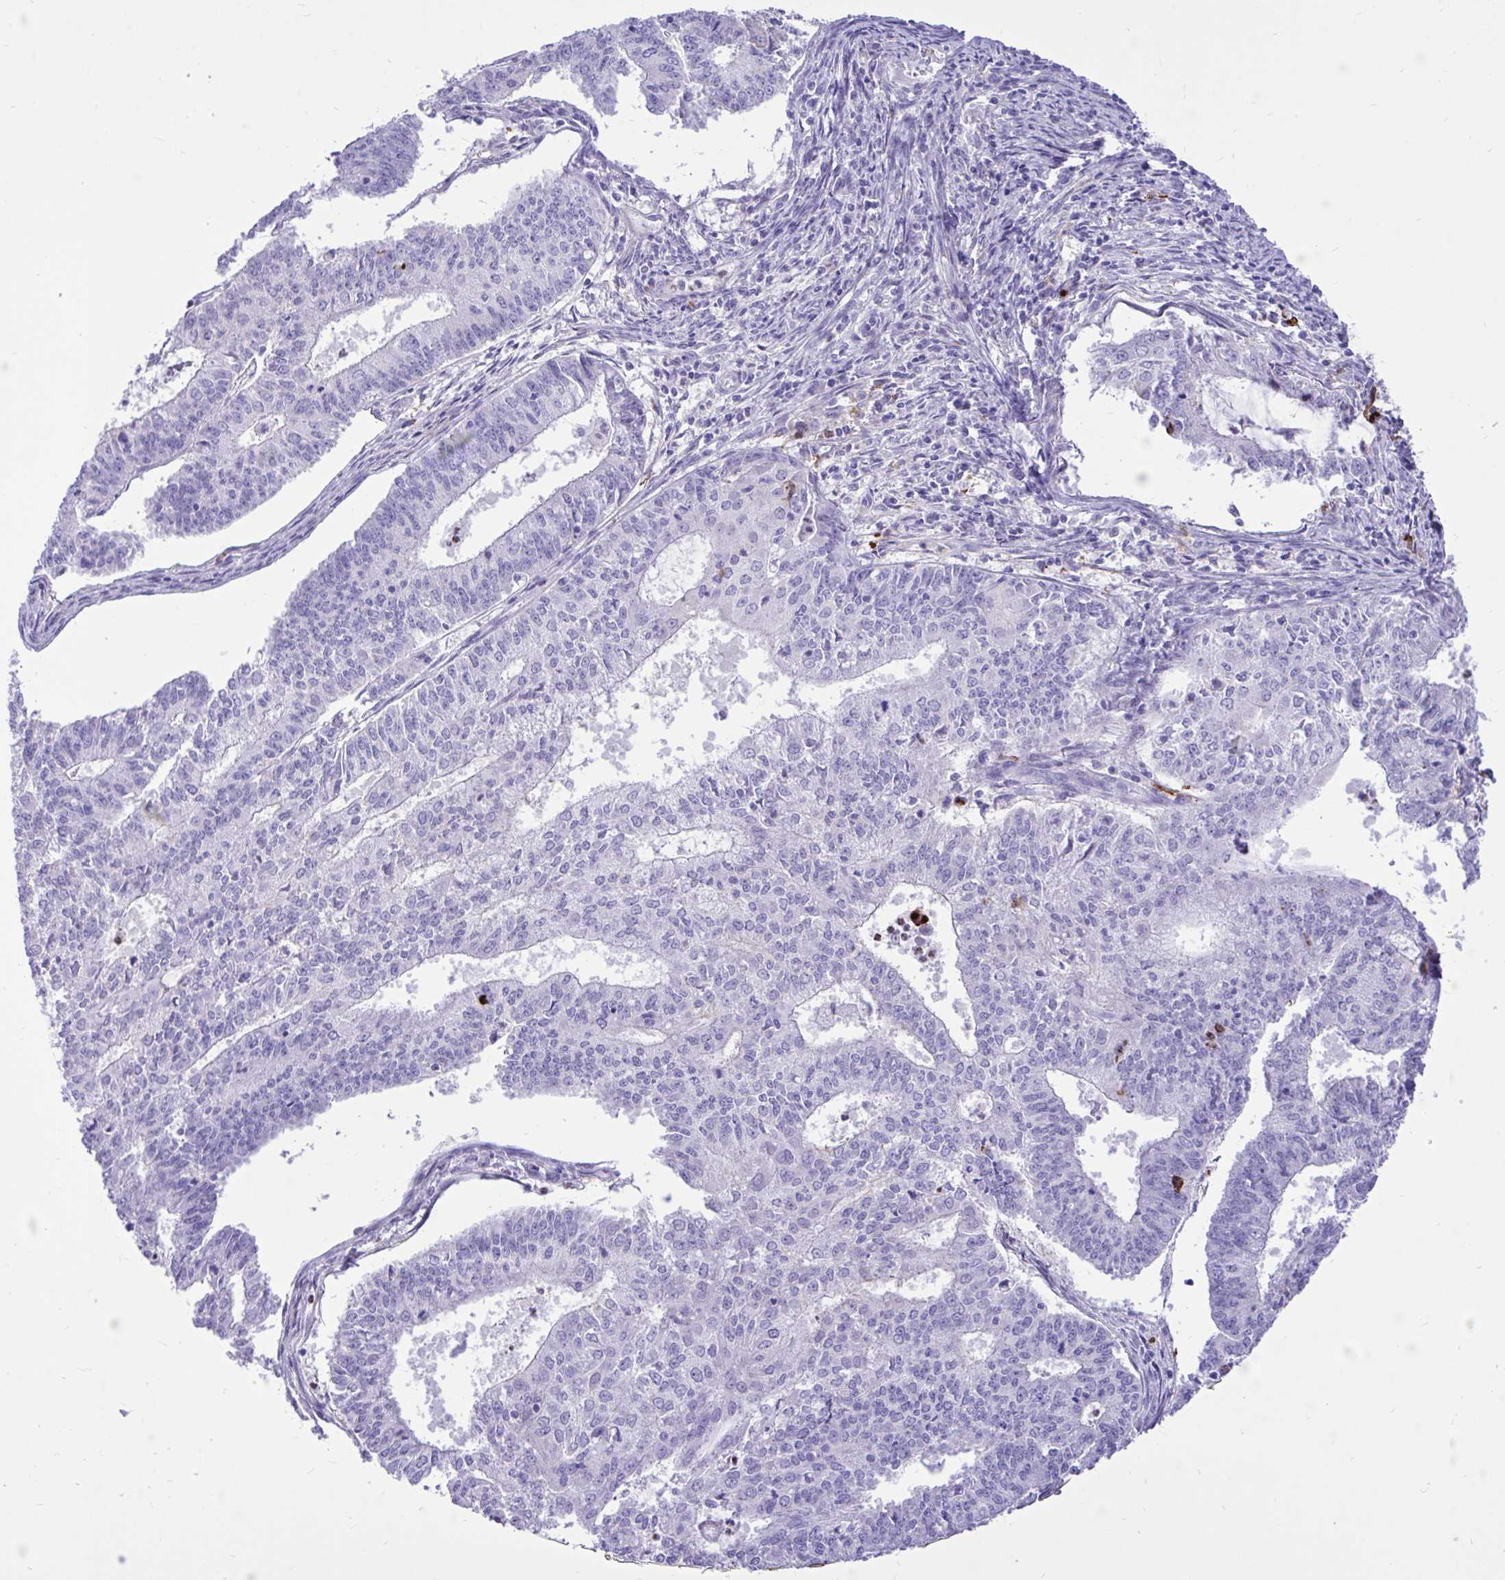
{"staining": {"intensity": "negative", "quantity": "none", "location": "none"}, "tissue": "endometrial cancer", "cell_type": "Tumor cells", "image_type": "cancer", "snomed": [{"axis": "morphology", "description": "Adenocarcinoma, NOS"}, {"axis": "topography", "description": "Endometrium"}], "caption": "Endometrial adenocarcinoma stained for a protein using IHC shows no positivity tumor cells.", "gene": "TLR7", "patient": {"sex": "female", "age": 61}}